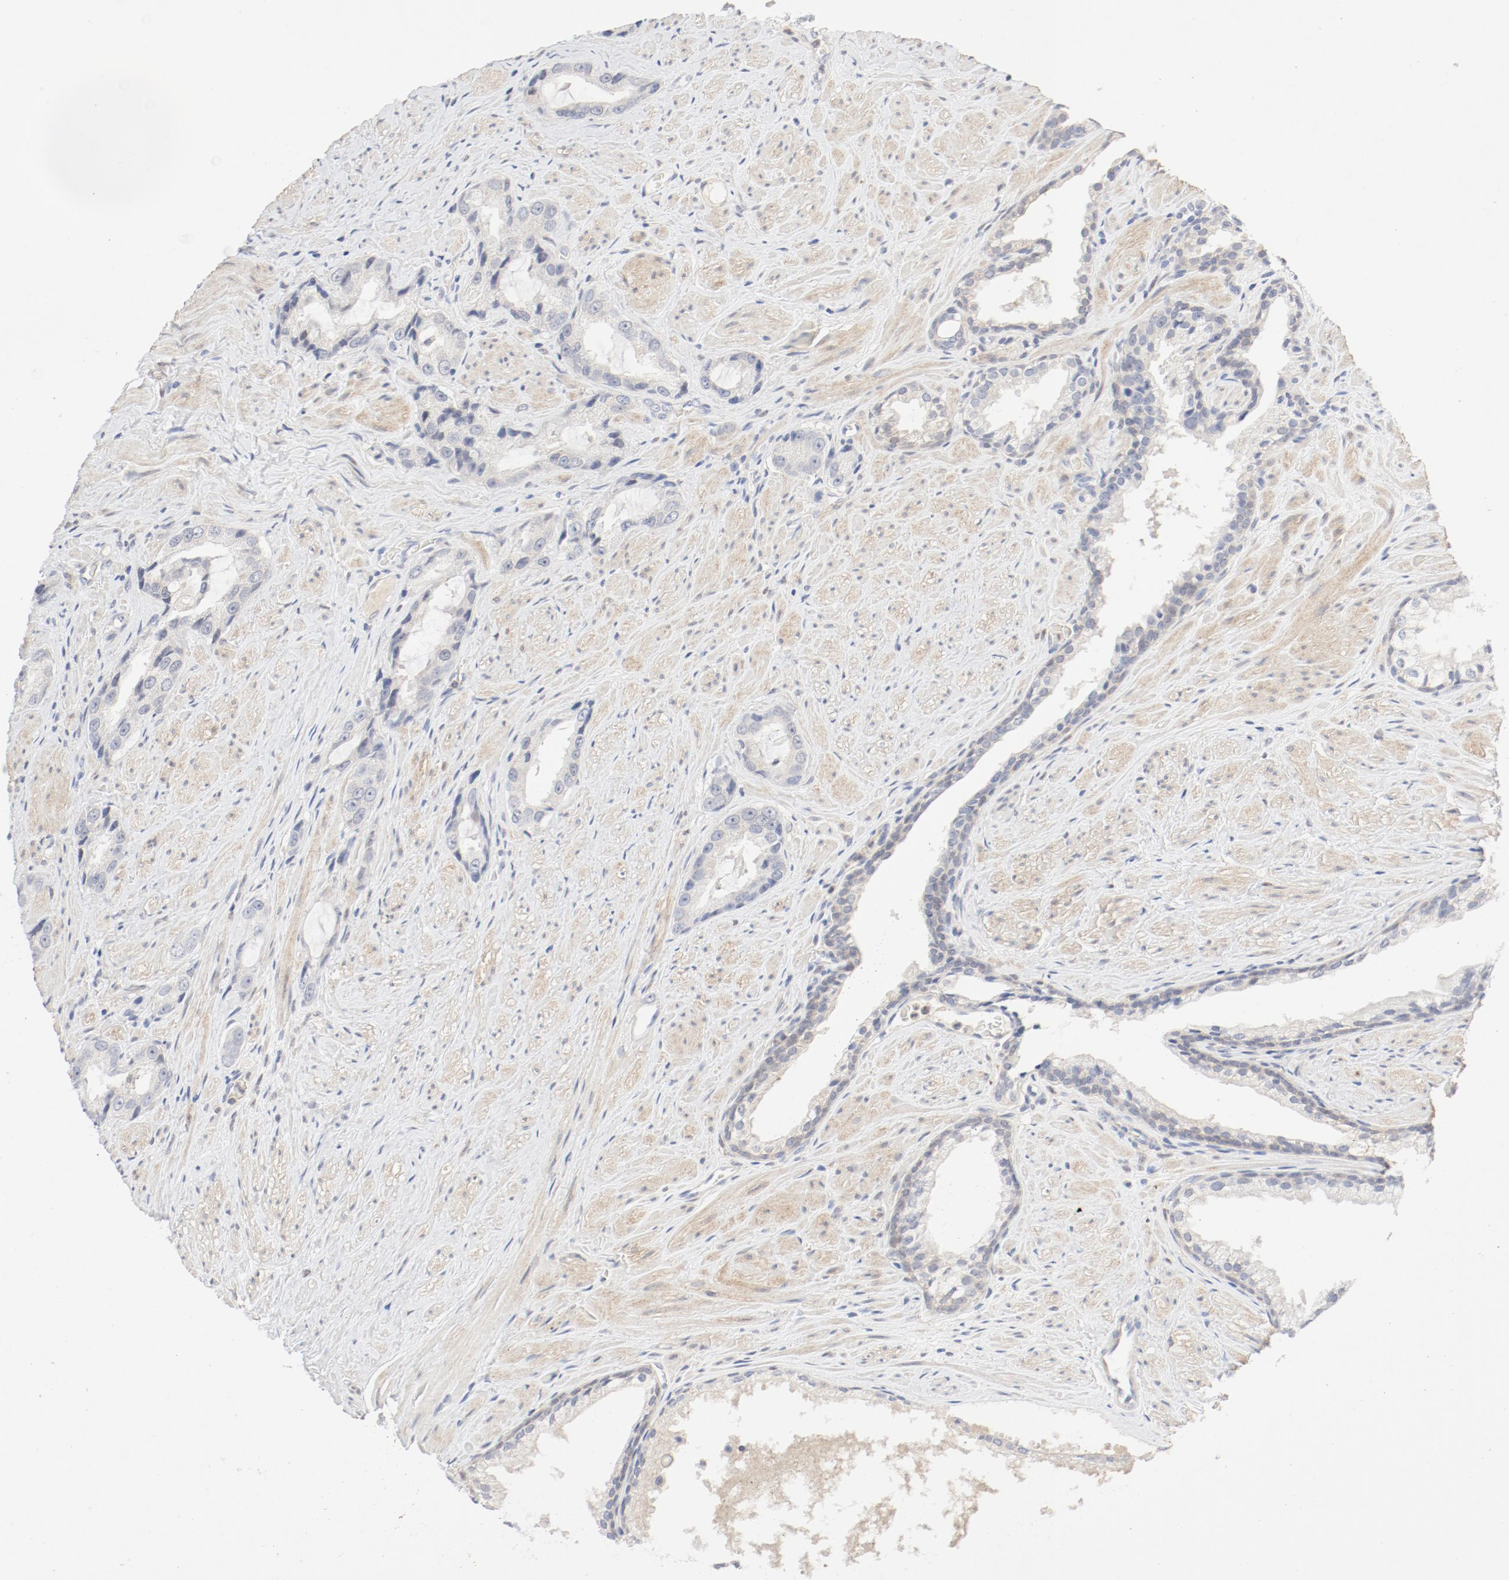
{"staining": {"intensity": "weak", "quantity": "25%-75%", "location": "cytoplasmic/membranous"}, "tissue": "prostate cancer", "cell_type": "Tumor cells", "image_type": "cancer", "snomed": [{"axis": "morphology", "description": "Adenocarcinoma, Medium grade"}, {"axis": "topography", "description": "Prostate"}], "caption": "An immunohistochemistry histopathology image of tumor tissue is shown. Protein staining in brown labels weak cytoplasmic/membranous positivity in medium-grade adenocarcinoma (prostate) within tumor cells.", "gene": "PGM1", "patient": {"sex": "male", "age": 60}}